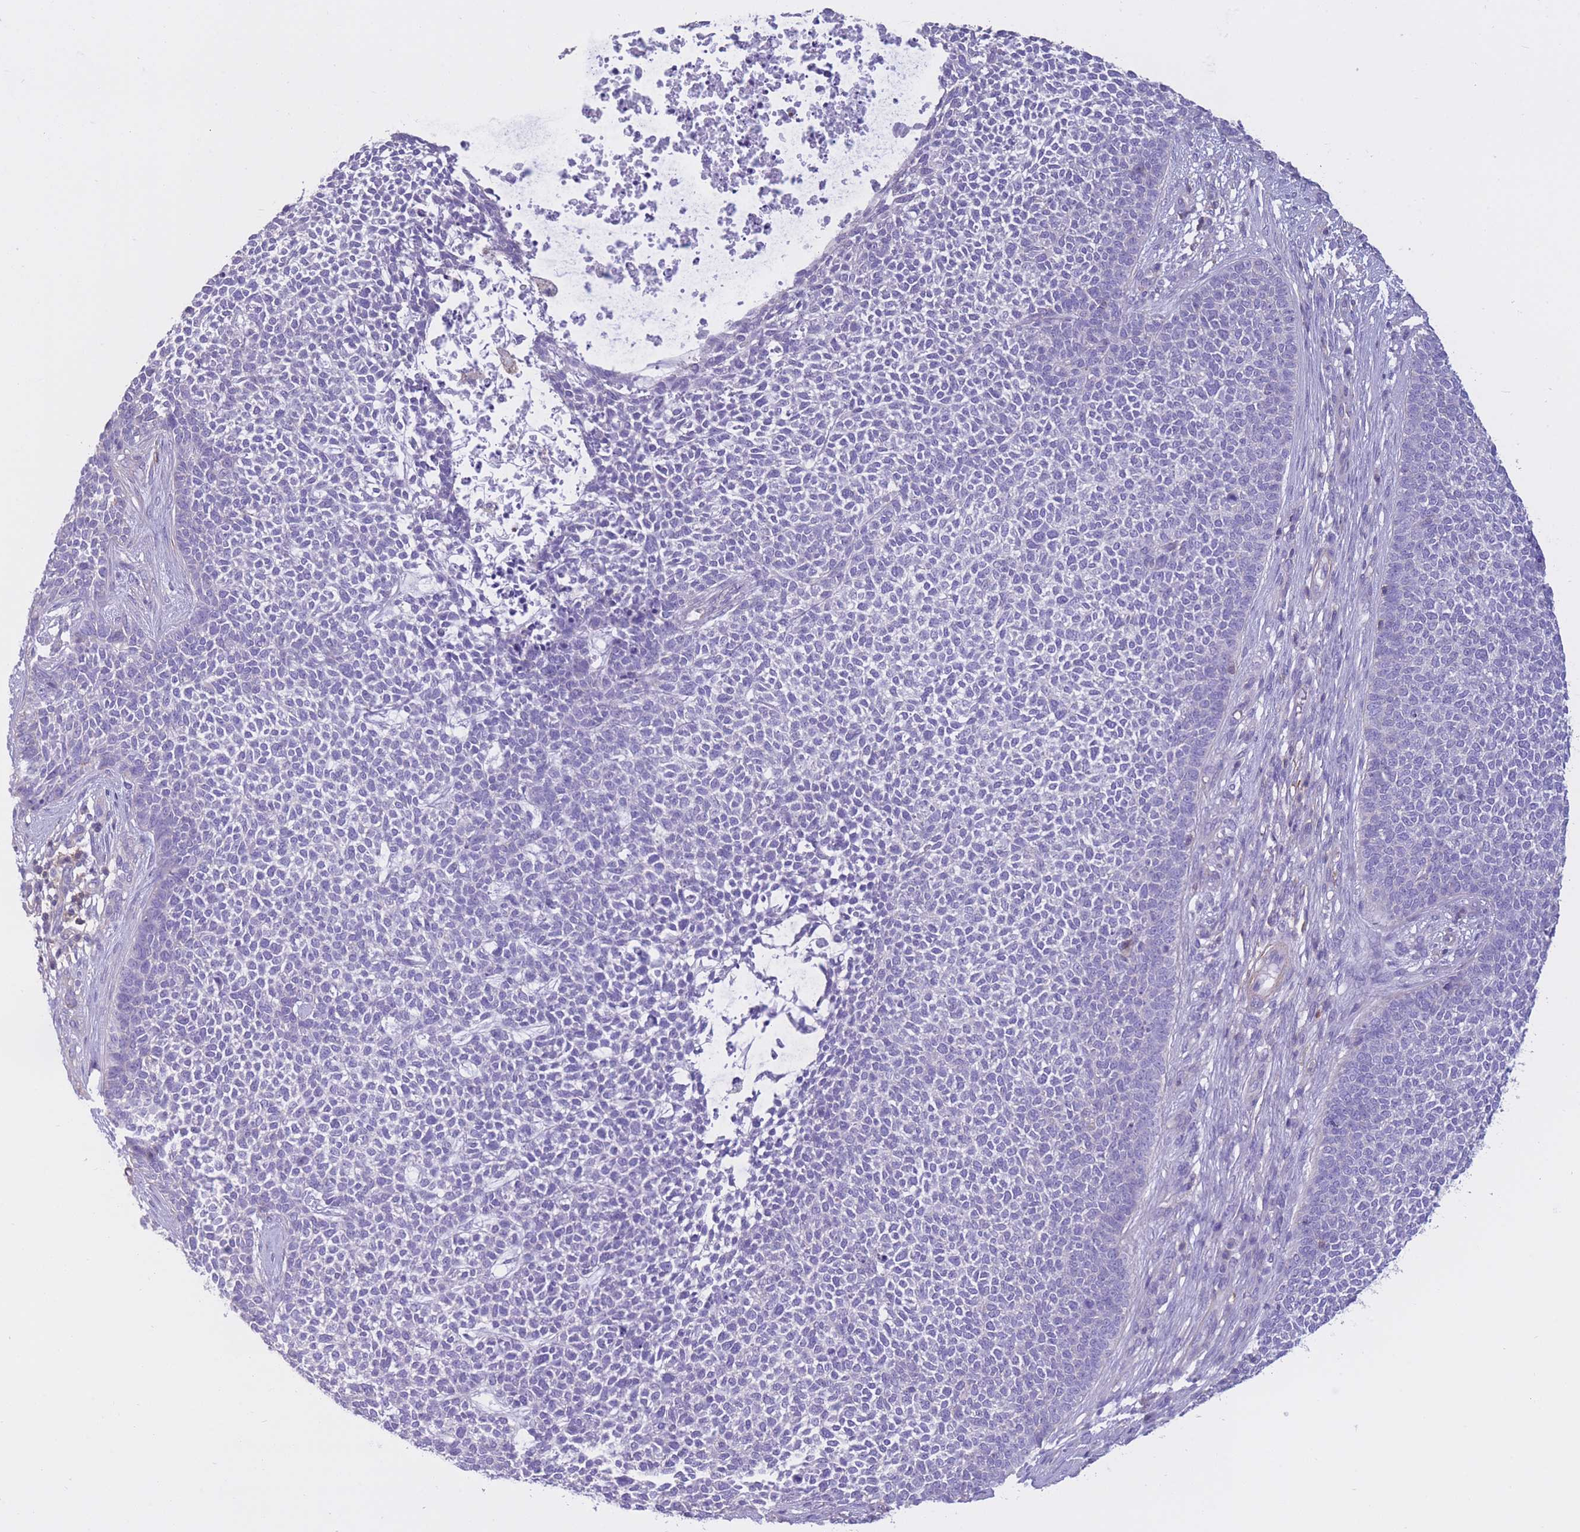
{"staining": {"intensity": "negative", "quantity": "none", "location": "none"}, "tissue": "skin cancer", "cell_type": "Tumor cells", "image_type": "cancer", "snomed": [{"axis": "morphology", "description": "Basal cell carcinoma"}, {"axis": "topography", "description": "Skin"}], "caption": "Tumor cells are negative for protein expression in human skin cancer (basal cell carcinoma). (Stains: DAB IHC with hematoxylin counter stain, Microscopy: brightfield microscopy at high magnification).", "gene": "PDHA1", "patient": {"sex": "female", "age": 84}}